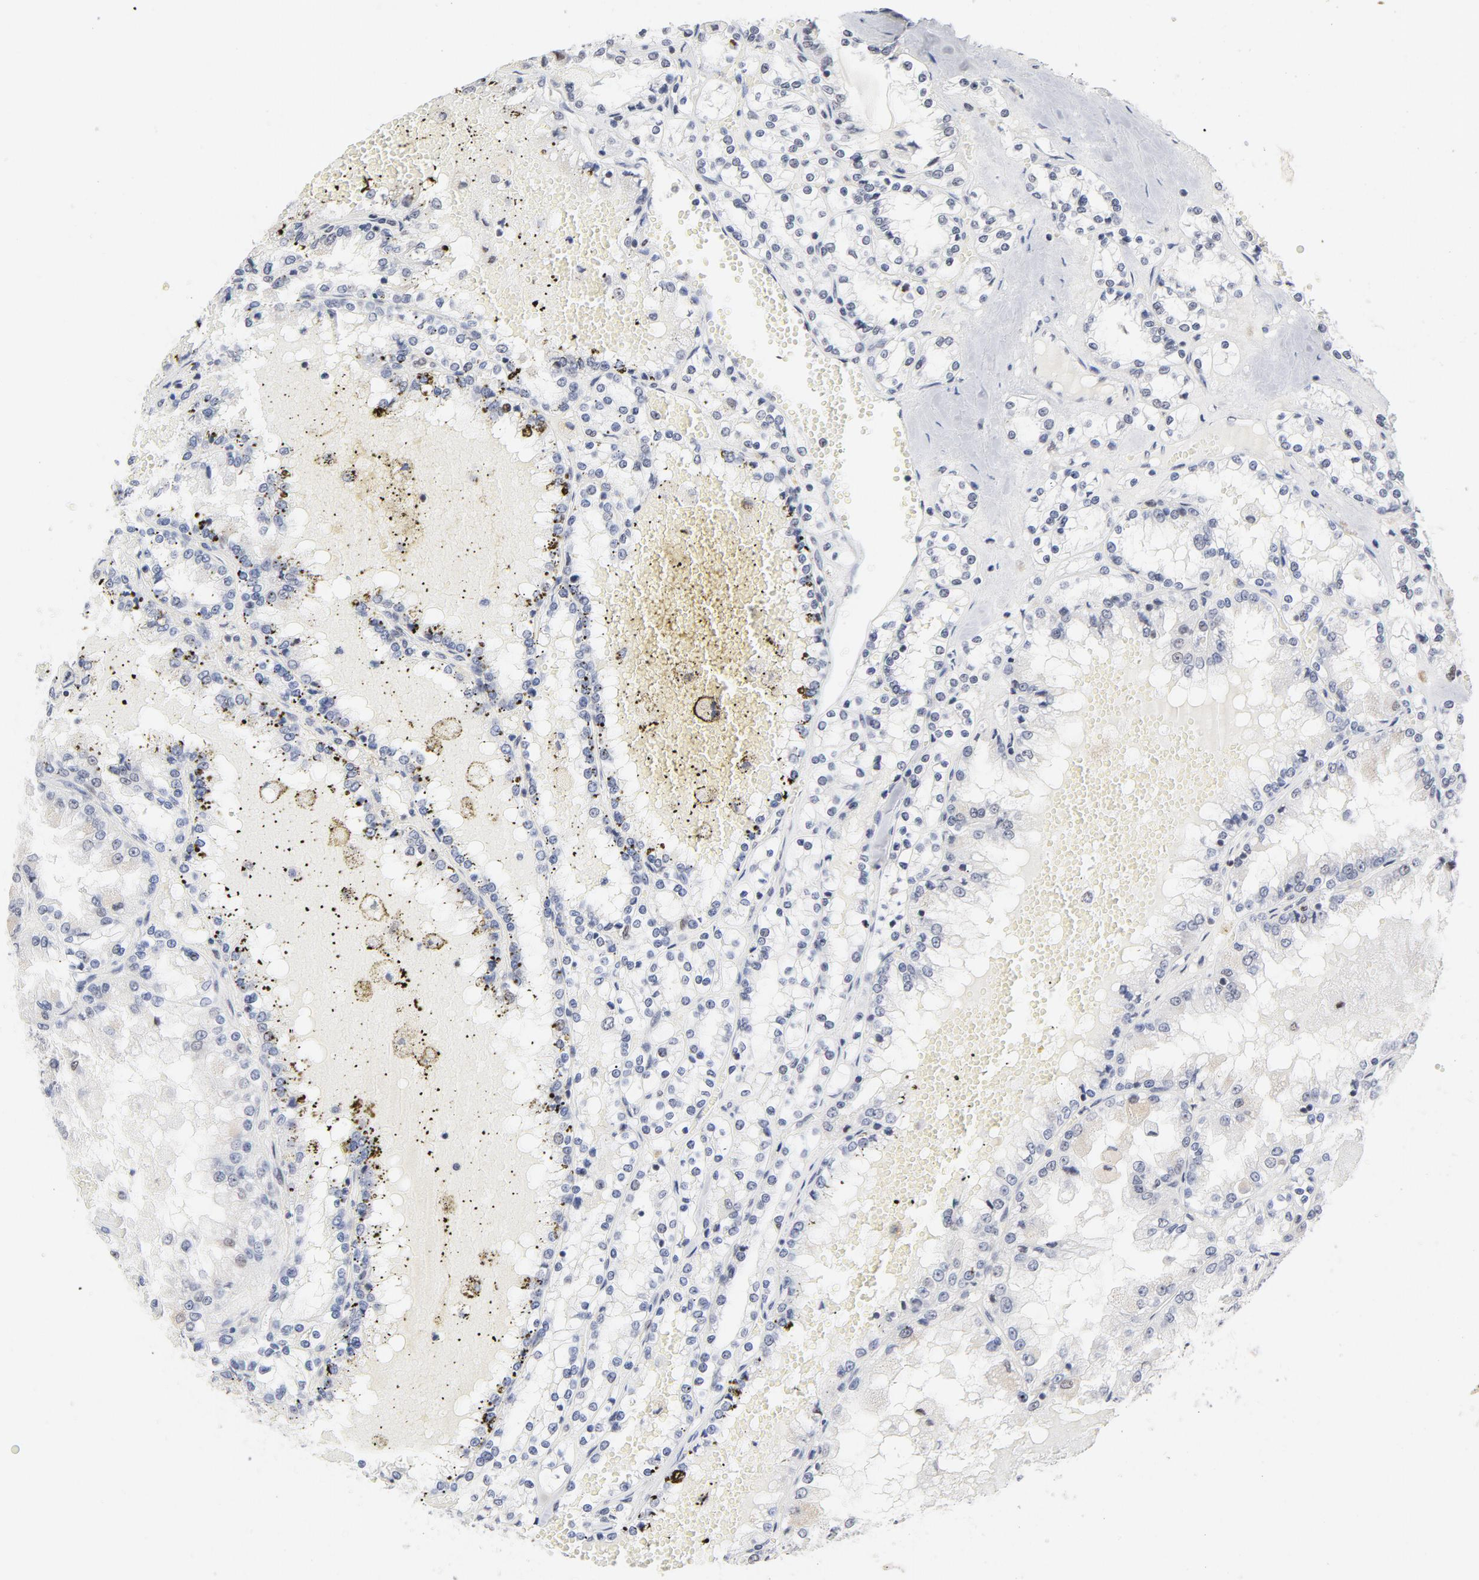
{"staining": {"intensity": "negative", "quantity": "none", "location": "none"}, "tissue": "renal cancer", "cell_type": "Tumor cells", "image_type": "cancer", "snomed": [{"axis": "morphology", "description": "Adenocarcinoma, NOS"}, {"axis": "topography", "description": "Kidney"}], "caption": "High power microscopy histopathology image of an immunohistochemistry micrograph of renal cancer, revealing no significant staining in tumor cells.", "gene": "RFC4", "patient": {"sex": "female", "age": 56}}